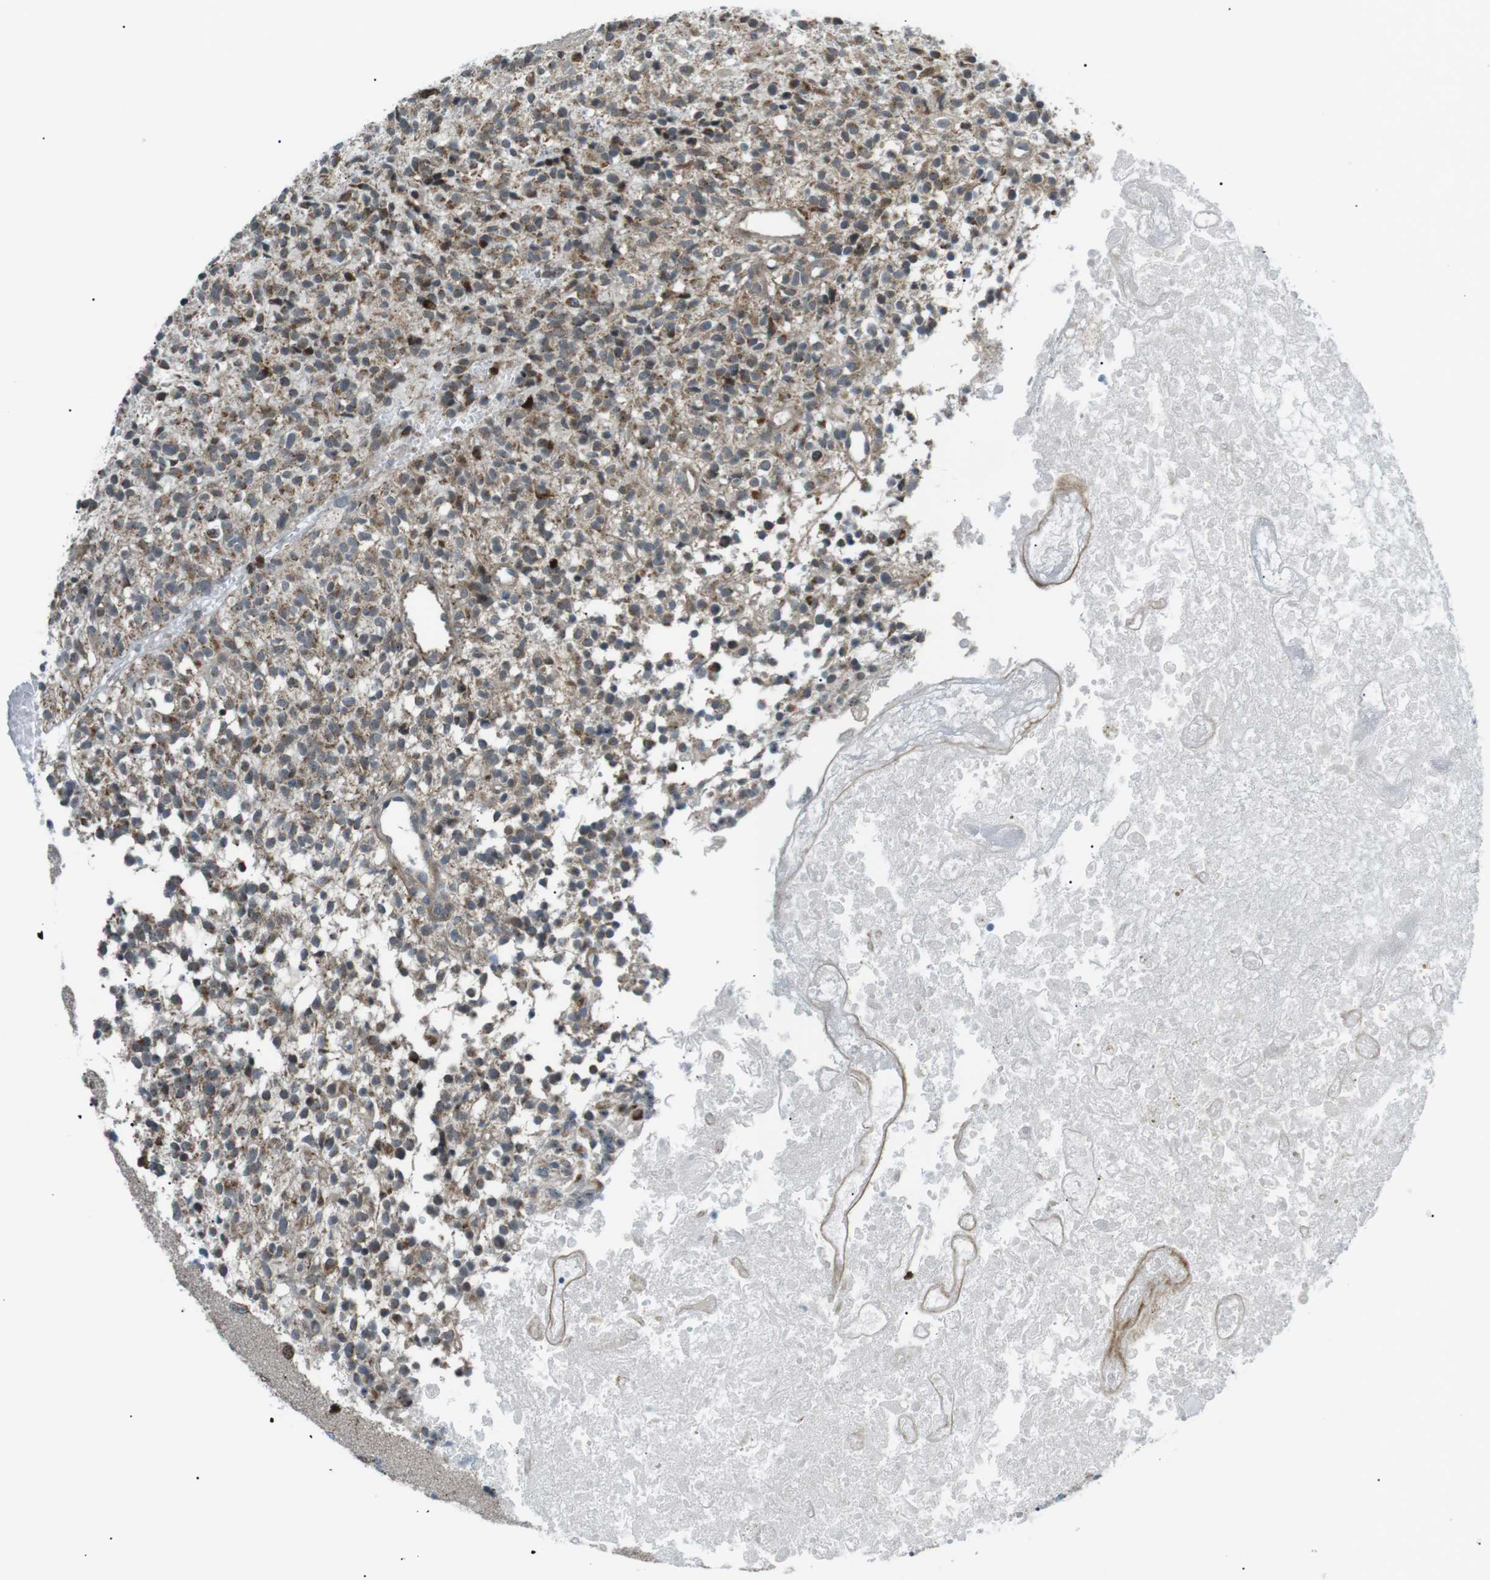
{"staining": {"intensity": "moderate", "quantity": "25%-75%", "location": "cytoplasmic/membranous"}, "tissue": "glioma", "cell_type": "Tumor cells", "image_type": "cancer", "snomed": [{"axis": "morphology", "description": "Glioma, malignant, High grade"}, {"axis": "topography", "description": "Brain"}], "caption": "Moderate cytoplasmic/membranous staining for a protein is identified in about 25%-75% of tumor cells of glioma using IHC.", "gene": "ARID5B", "patient": {"sex": "female", "age": 59}}